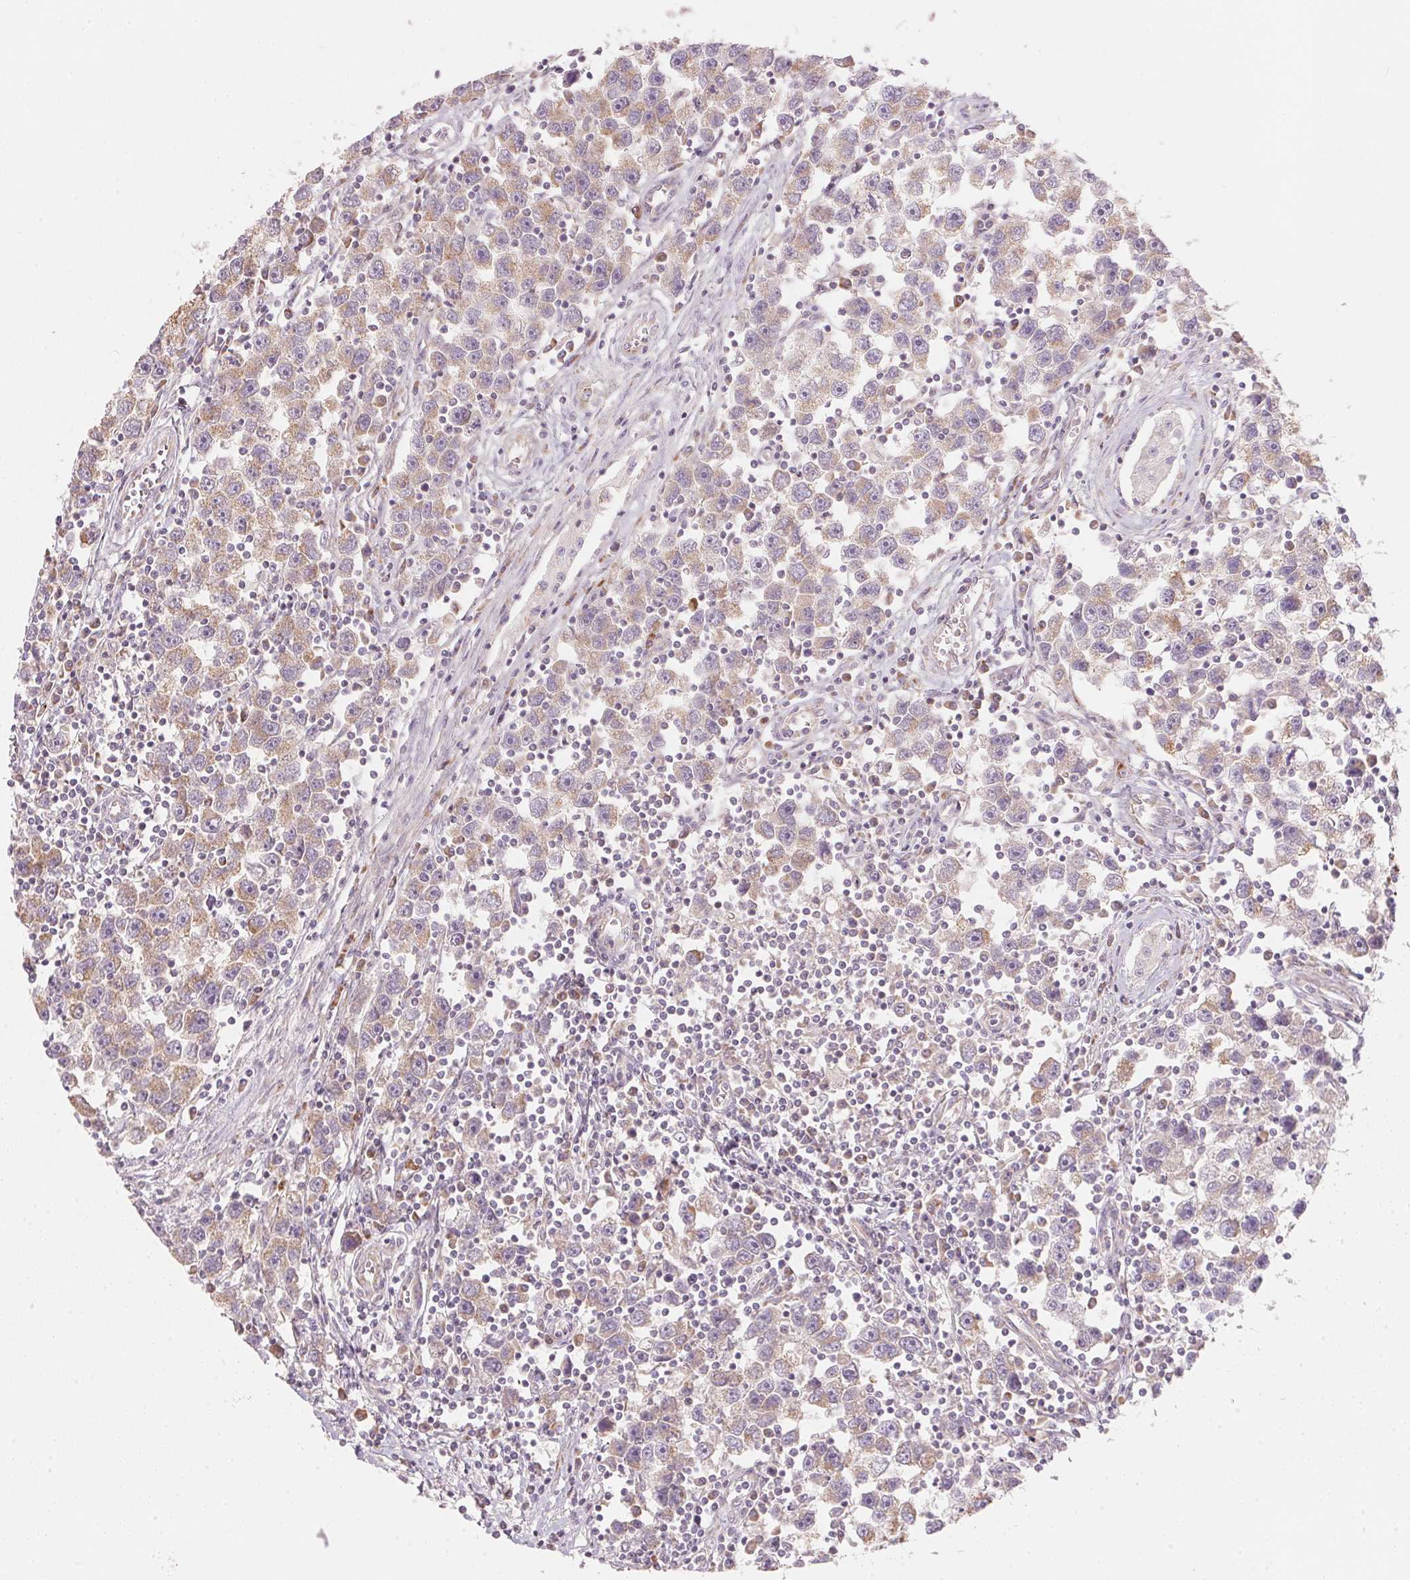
{"staining": {"intensity": "weak", "quantity": ">75%", "location": "cytoplasmic/membranous"}, "tissue": "testis cancer", "cell_type": "Tumor cells", "image_type": "cancer", "snomed": [{"axis": "morphology", "description": "Seminoma, NOS"}, {"axis": "topography", "description": "Testis"}], "caption": "Testis cancer stained for a protein demonstrates weak cytoplasmic/membranous positivity in tumor cells.", "gene": "BLOC1S2", "patient": {"sex": "male", "age": 30}}